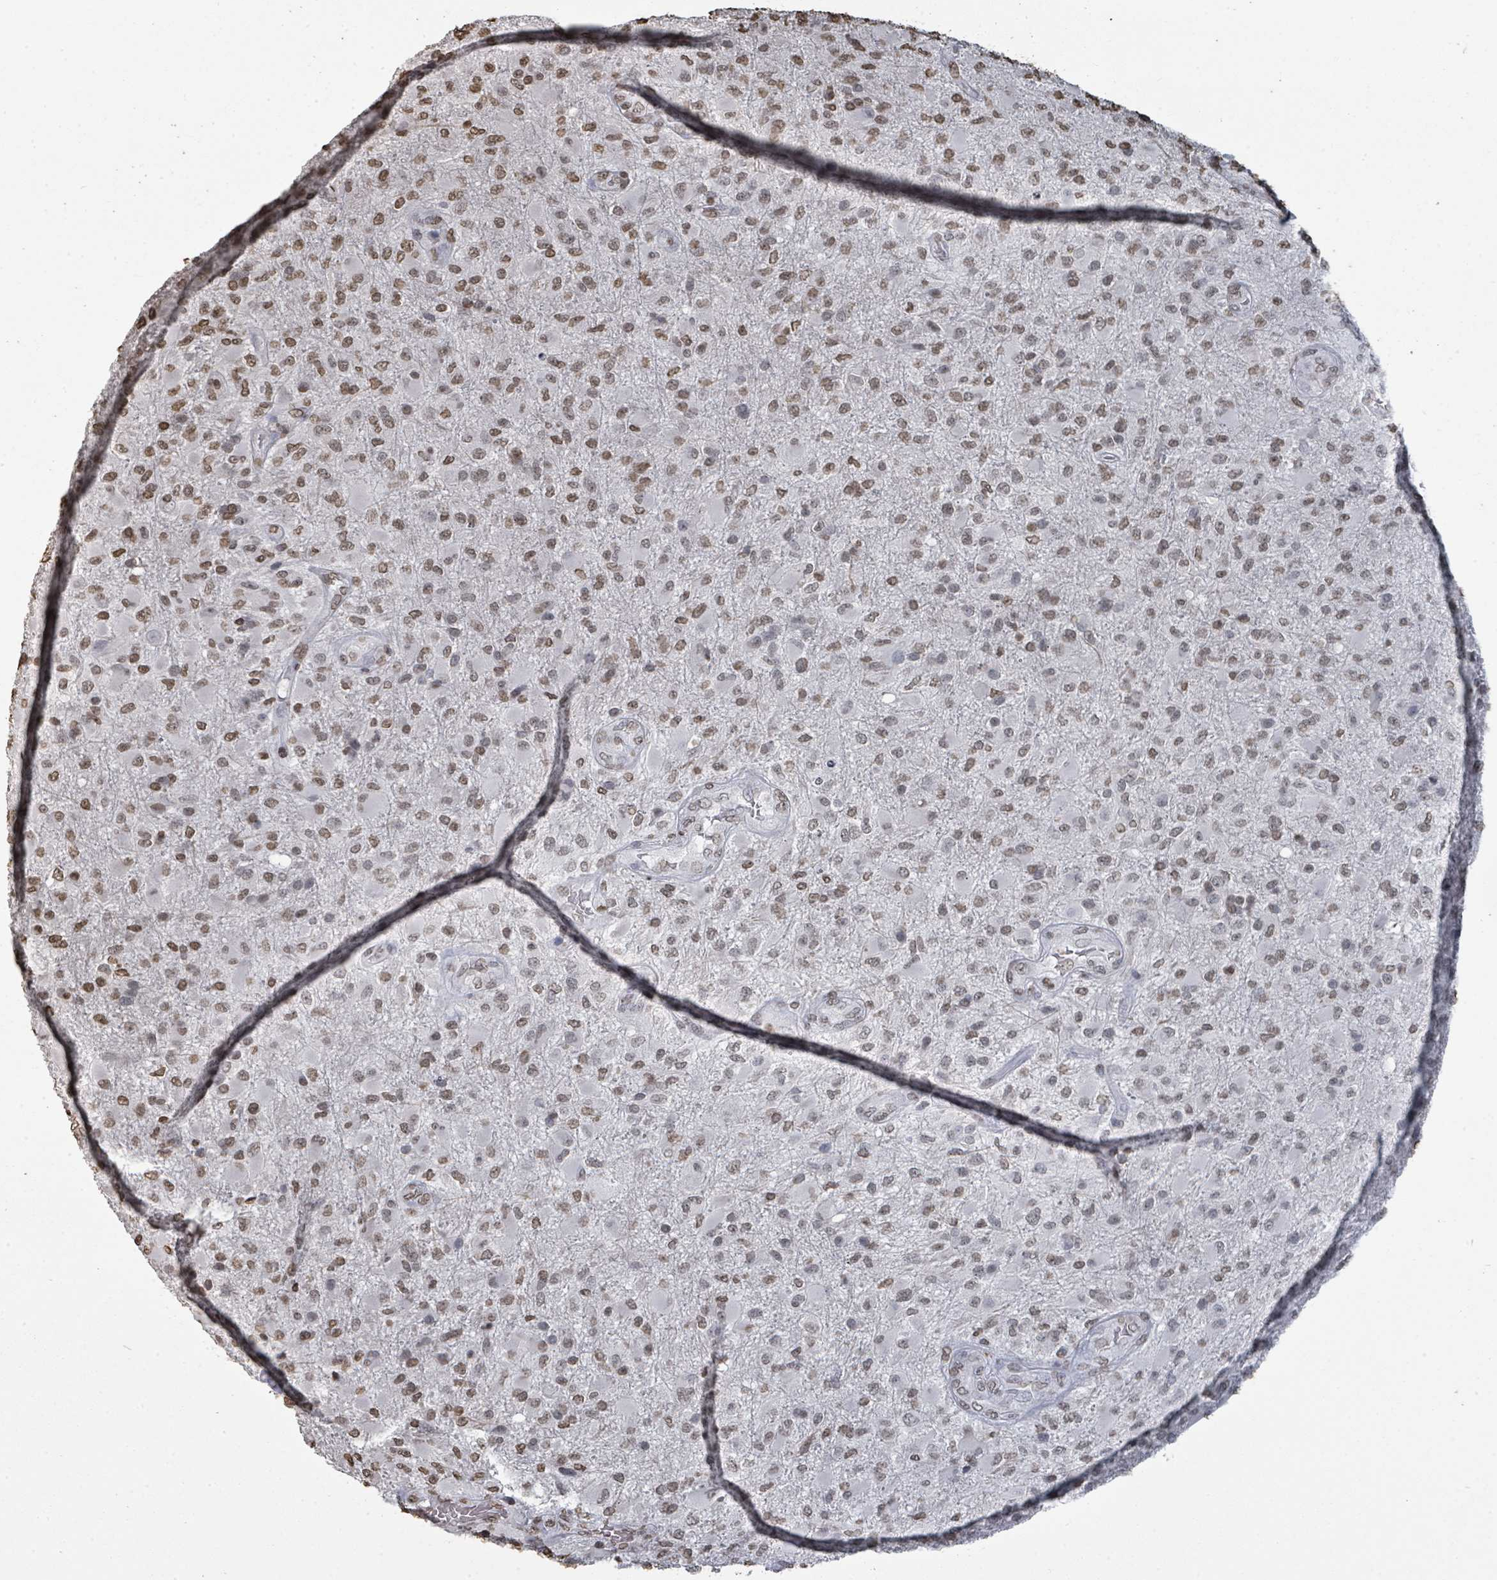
{"staining": {"intensity": "moderate", "quantity": ">75%", "location": "nuclear"}, "tissue": "glioma", "cell_type": "Tumor cells", "image_type": "cancer", "snomed": [{"axis": "morphology", "description": "Glioma, malignant, Low grade"}, {"axis": "topography", "description": "Brain"}], "caption": "Glioma stained for a protein reveals moderate nuclear positivity in tumor cells.", "gene": "MRPS12", "patient": {"sex": "male", "age": 65}}